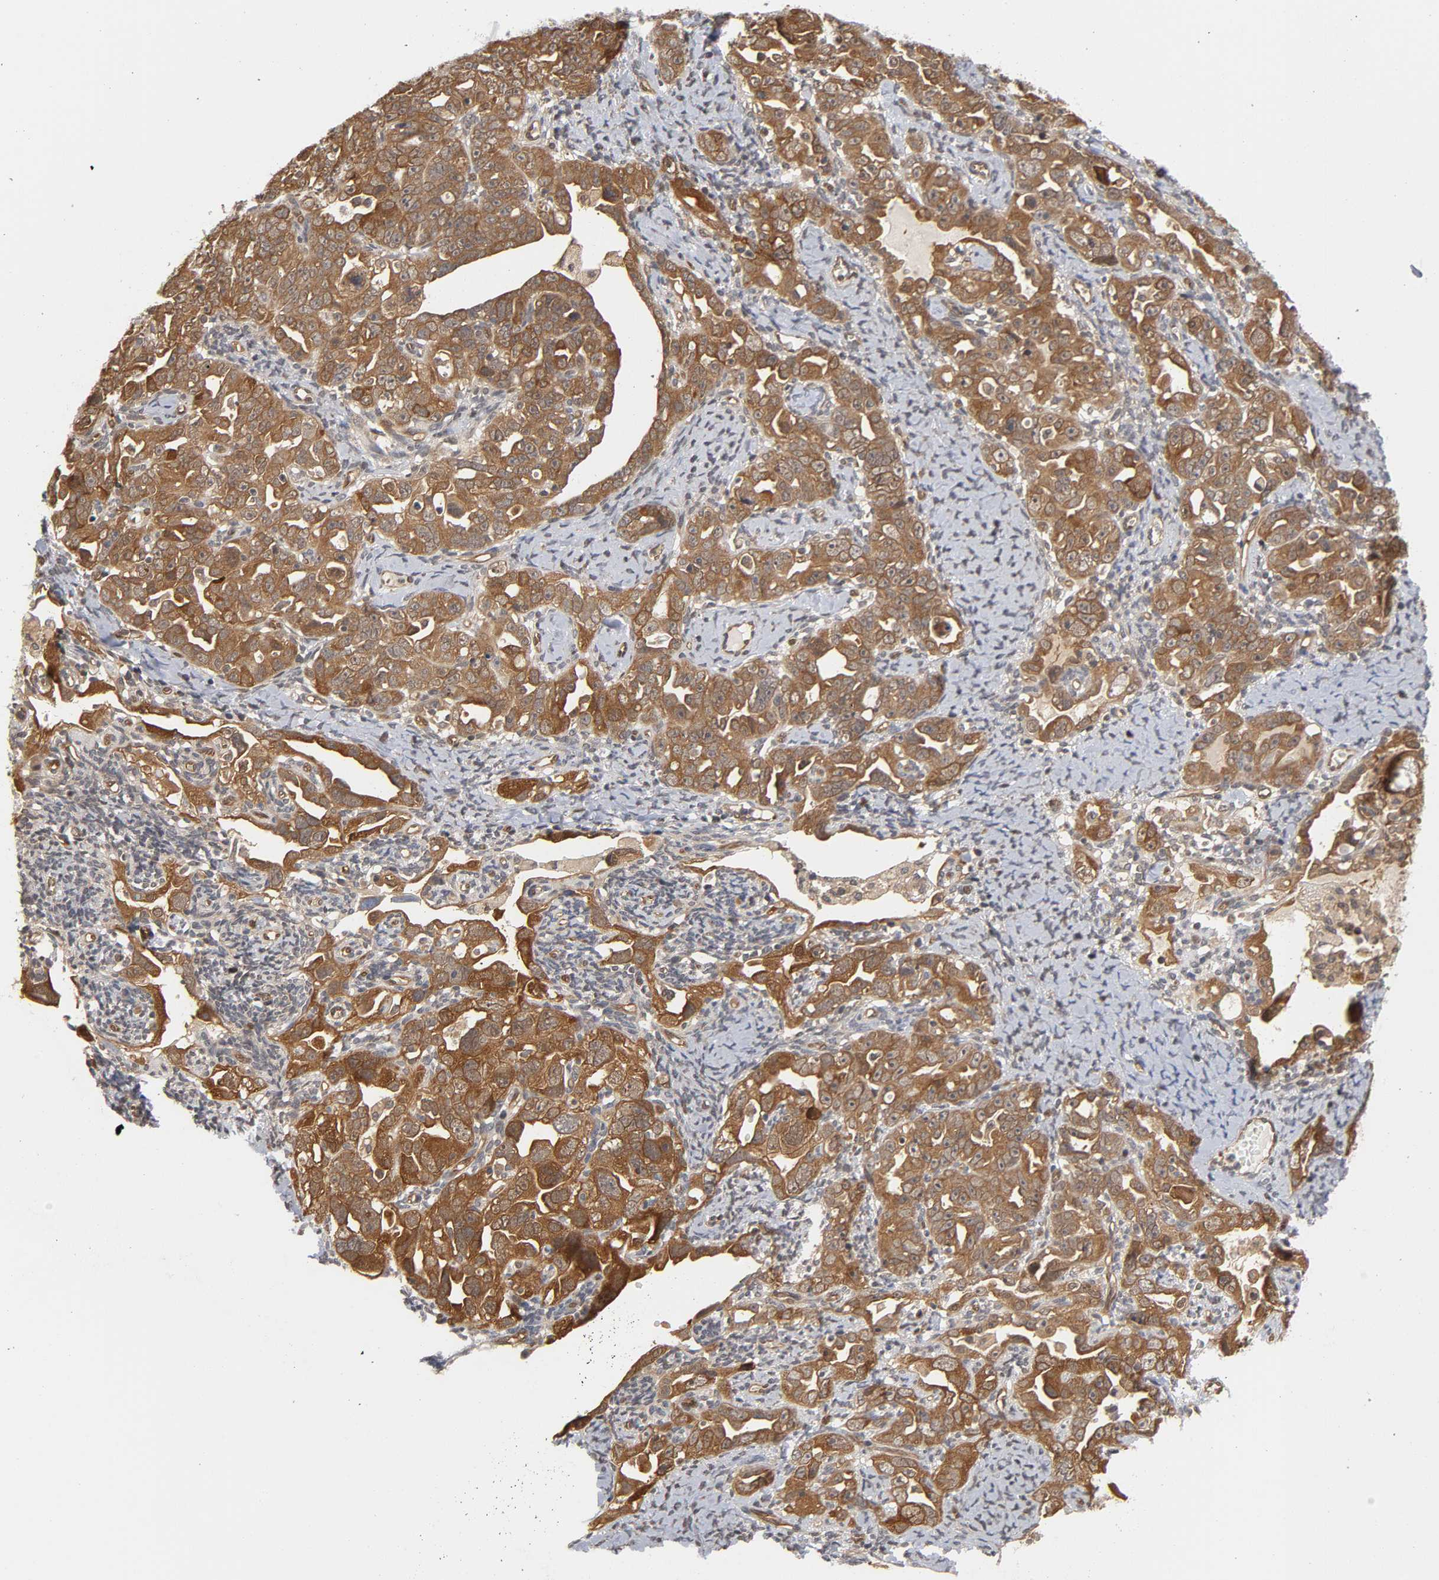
{"staining": {"intensity": "moderate", "quantity": ">75%", "location": "cytoplasmic/membranous"}, "tissue": "ovarian cancer", "cell_type": "Tumor cells", "image_type": "cancer", "snomed": [{"axis": "morphology", "description": "Cystadenocarcinoma, serous, NOS"}, {"axis": "topography", "description": "Ovary"}], "caption": "A medium amount of moderate cytoplasmic/membranous staining is seen in about >75% of tumor cells in serous cystadenocarcinoma (ovarian) tissue.", "gene": "CDC37", "patient": {"sex": "female", "age": 66}}